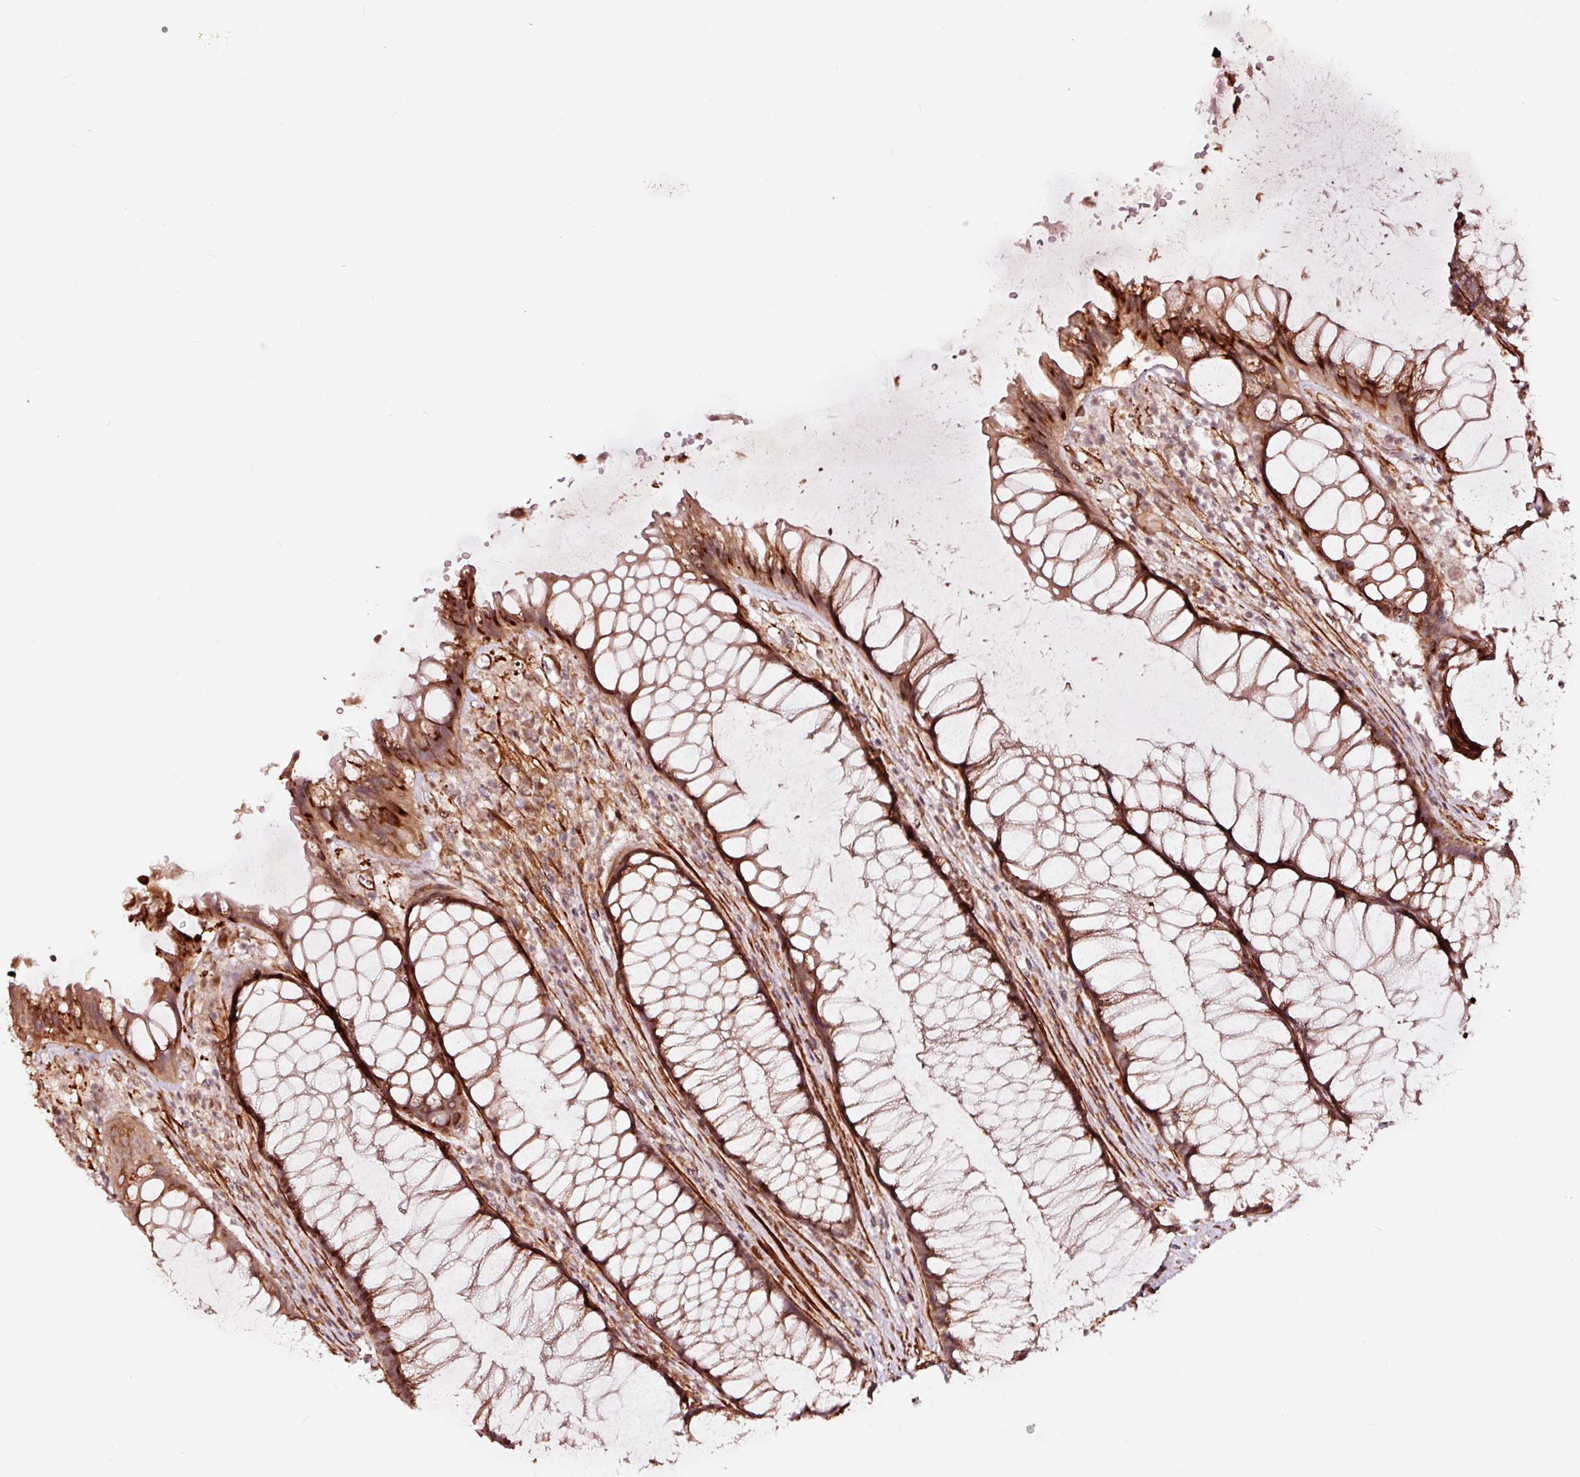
{"staining": {"intensity": "moderate", "quantity": "25%-75%", "location": "cytoplasmic/membranous"}, "tissue": "rectum", "cell_type": "Glandular cells", "image_type": "normal", "snomed": [{"axis": "morphology", "description": "Normal tissue, NOS"}, {"axis": "topography", "description": "Smooth muscle"}, {"axis": "topography", "description": "Rectum"}], "caption": "Immunohistochemistry (IHC) histopathology image of normal rectum: rectum stained using immunohistochemistry (IHC) reveals medium levels of moderate protein expression localized specifically in the cytoplasmic/membranous of glandular cells, appearing as a cytoplasmic/membranous brown color.", "gene": "TPM1", "patient": {"sex": "male", "age": 53}}